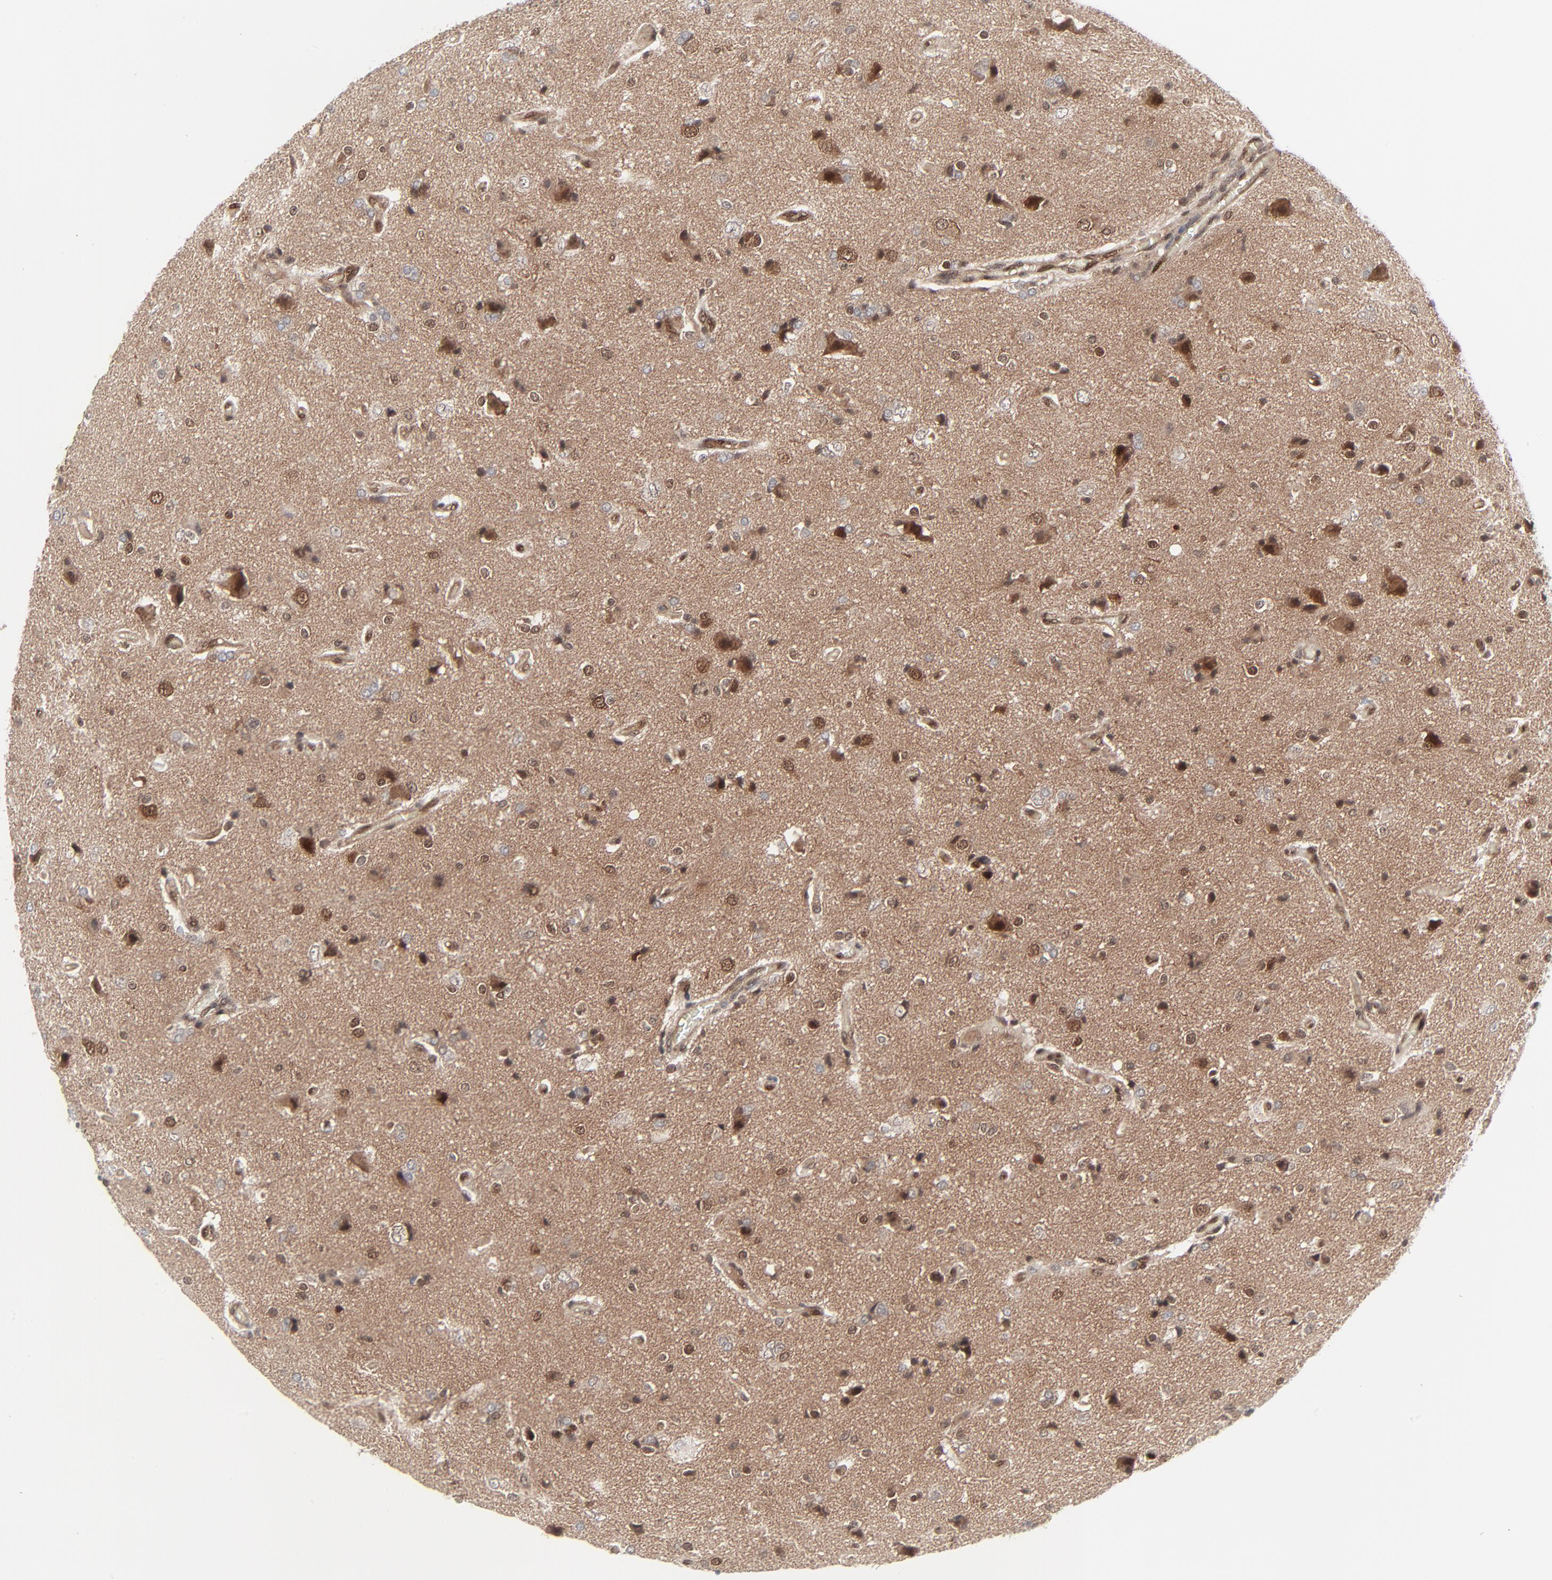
{"staining": {"intensity": "moderate", "quantity": "25%-75%", "location": "cytoplasmic/membranous,nuclear"}, "tissue": "glioma", "cell_type": "Tumor cells", "image_type": "cancer", "snomed": [{"axis": "morphology", "description": "Glioma, malignant, High grade"}, {"axis": "topography", "description": "Brain"}], "caption": "High-grade glioma (malignant) stained with IHC exhibits moderate cytoplasmic/membranous and nuclear staining in about 25%-75% of tumor cells. (Stains: DAB in brown, nuclei in blue, Microscopy: brightfield microscopy at high magnification).", "gene": "AKT1", "patient": {"sex": "male", "age": 47}}